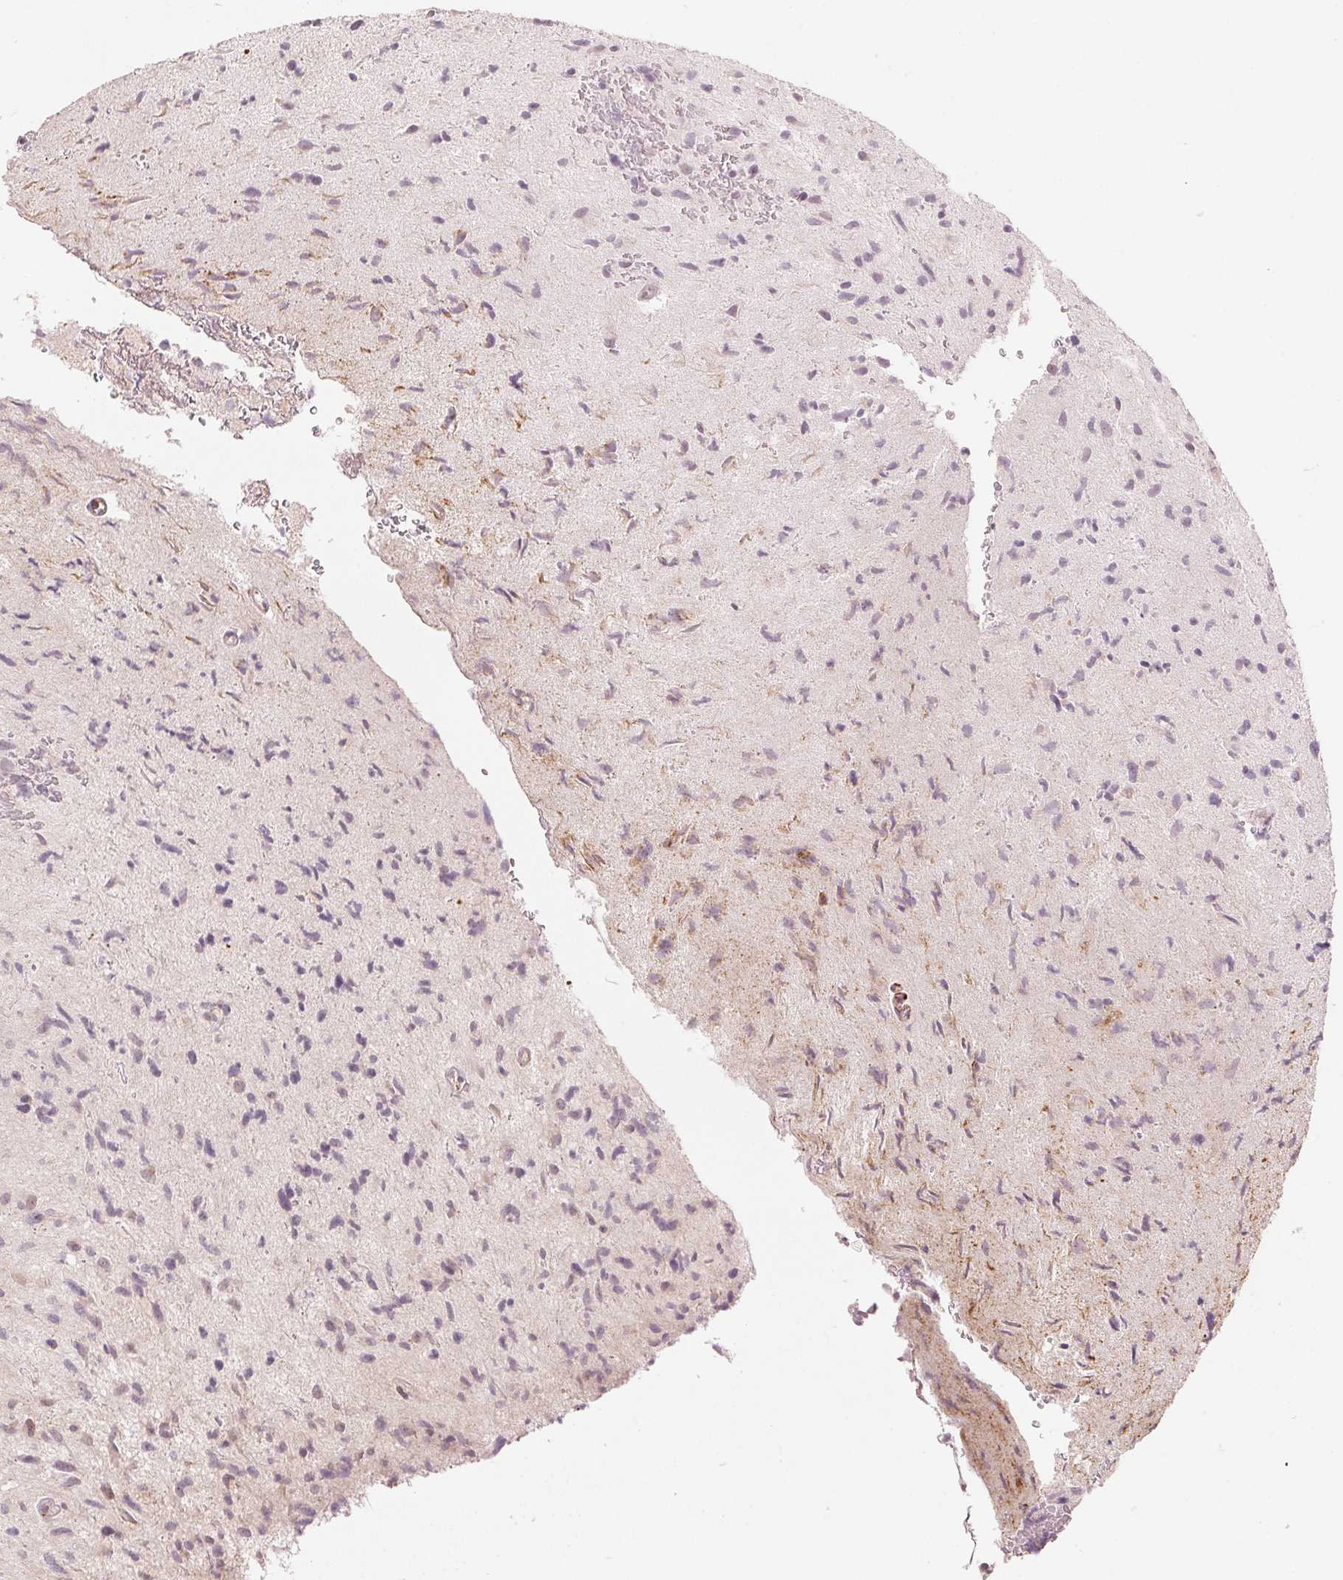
{"staining": {"intensity": "negative", "quantity": "none", "location": "none"}, "tissue": "glioma", "cell_type": "Tumor cells", "image_type": "cancer", "snomed": [{"axis": "morphology", "description": "Glioma, malignant, High grade"}, {"axis": "topography", "description": "Brain"}], "caption": "High-grade glioma (malignant) was stained to show a protein in brown. There is no significant positivity in tumor cells.", "gene": "TMED6", "patient": {"sex": "male", "age": 54}}